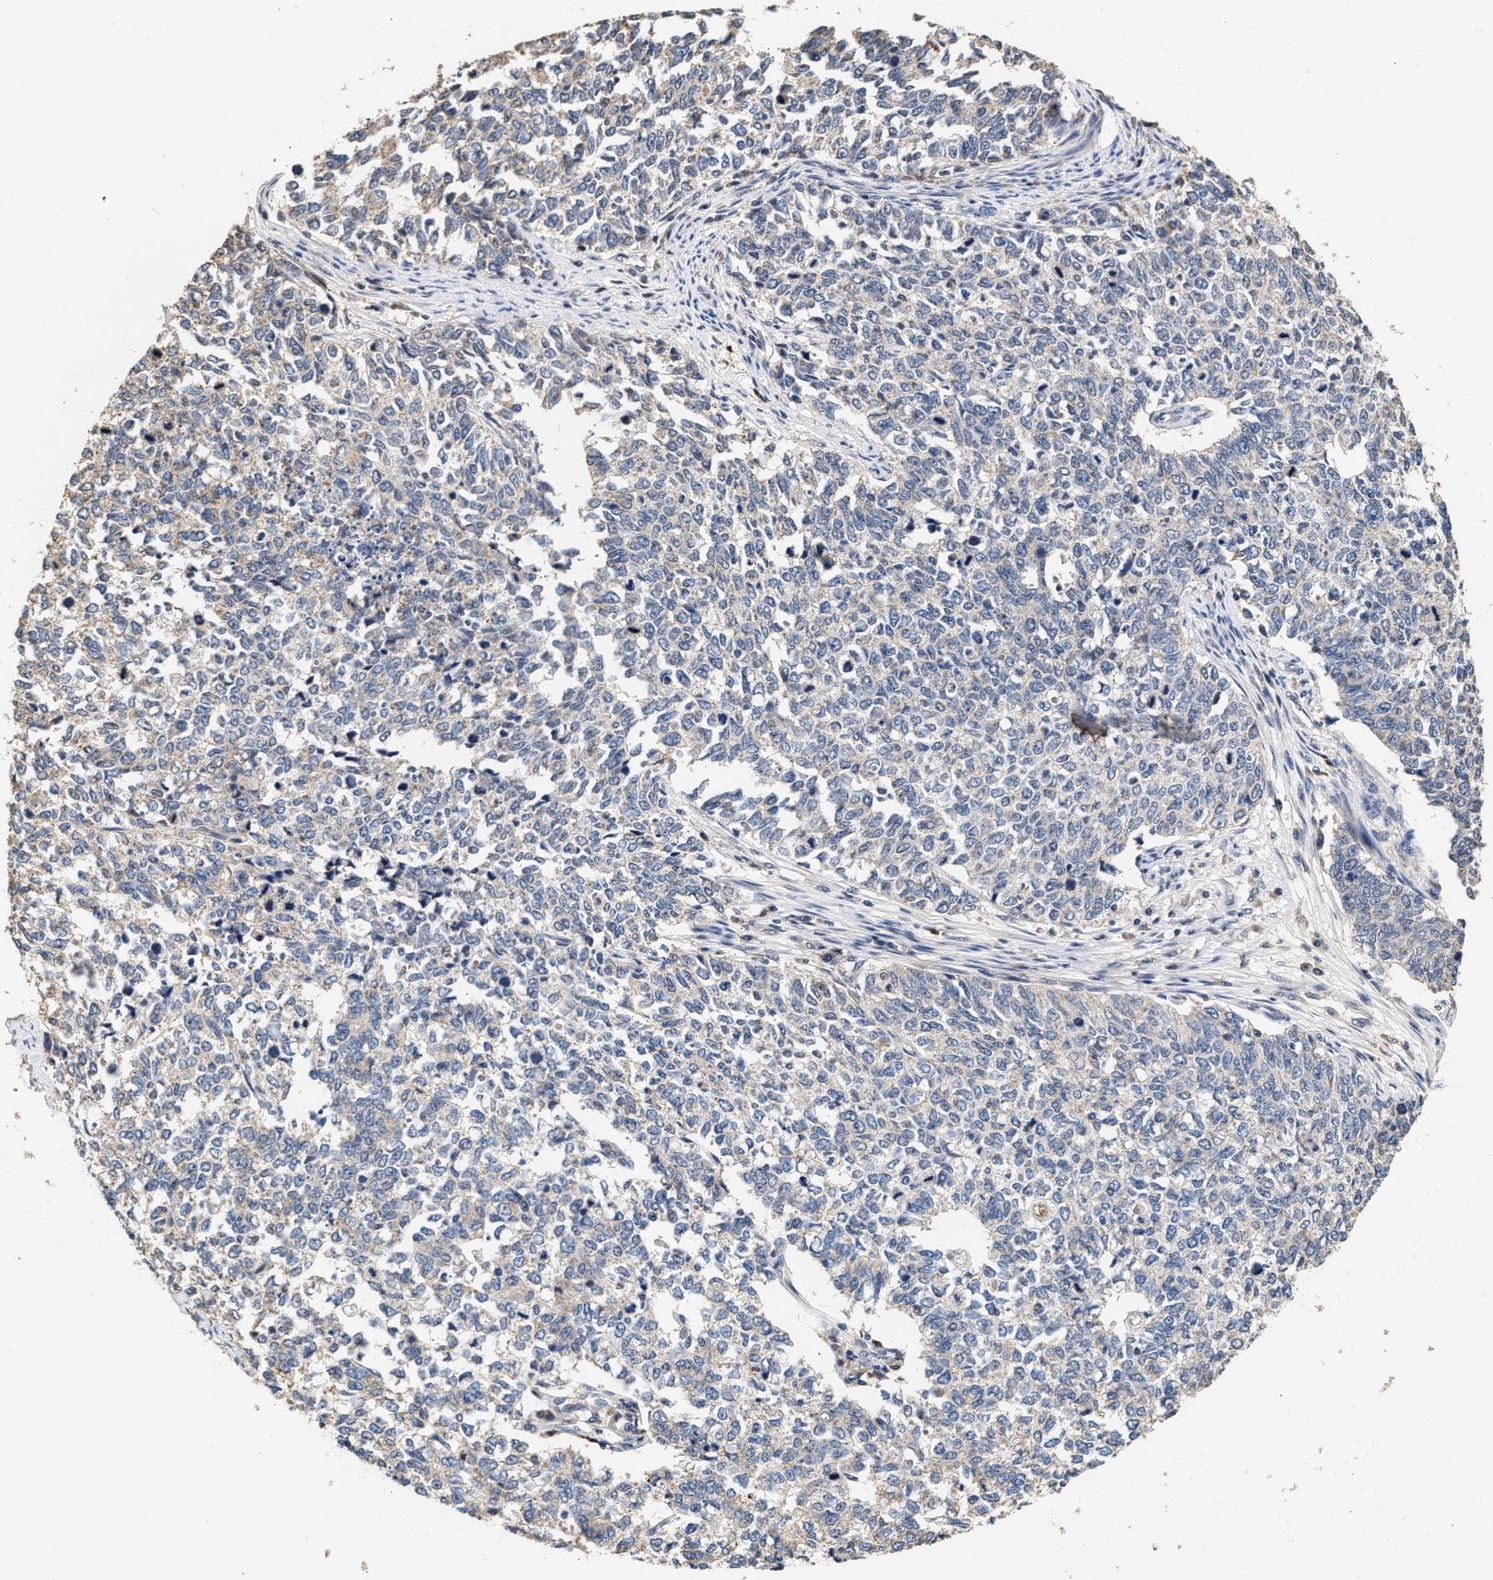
{"staining": {"intensity": "negative", "quantity": "none", "location": "none"}, "tissue": "cervical cancer", "cell_type": "Tumor cells", "image_type": "cancer", "snomed": [{"axis": "morphology", "description": "Squamous cell carcinoma, NOS"}, {"axis": "topography", "description": "Cervix"}], "caption": "Histopathology image shows no protein expression in tumor cells of cervical cancer tissue.", "gene": "PTGR3", "patient": {"sex": "female", "age": 63}}